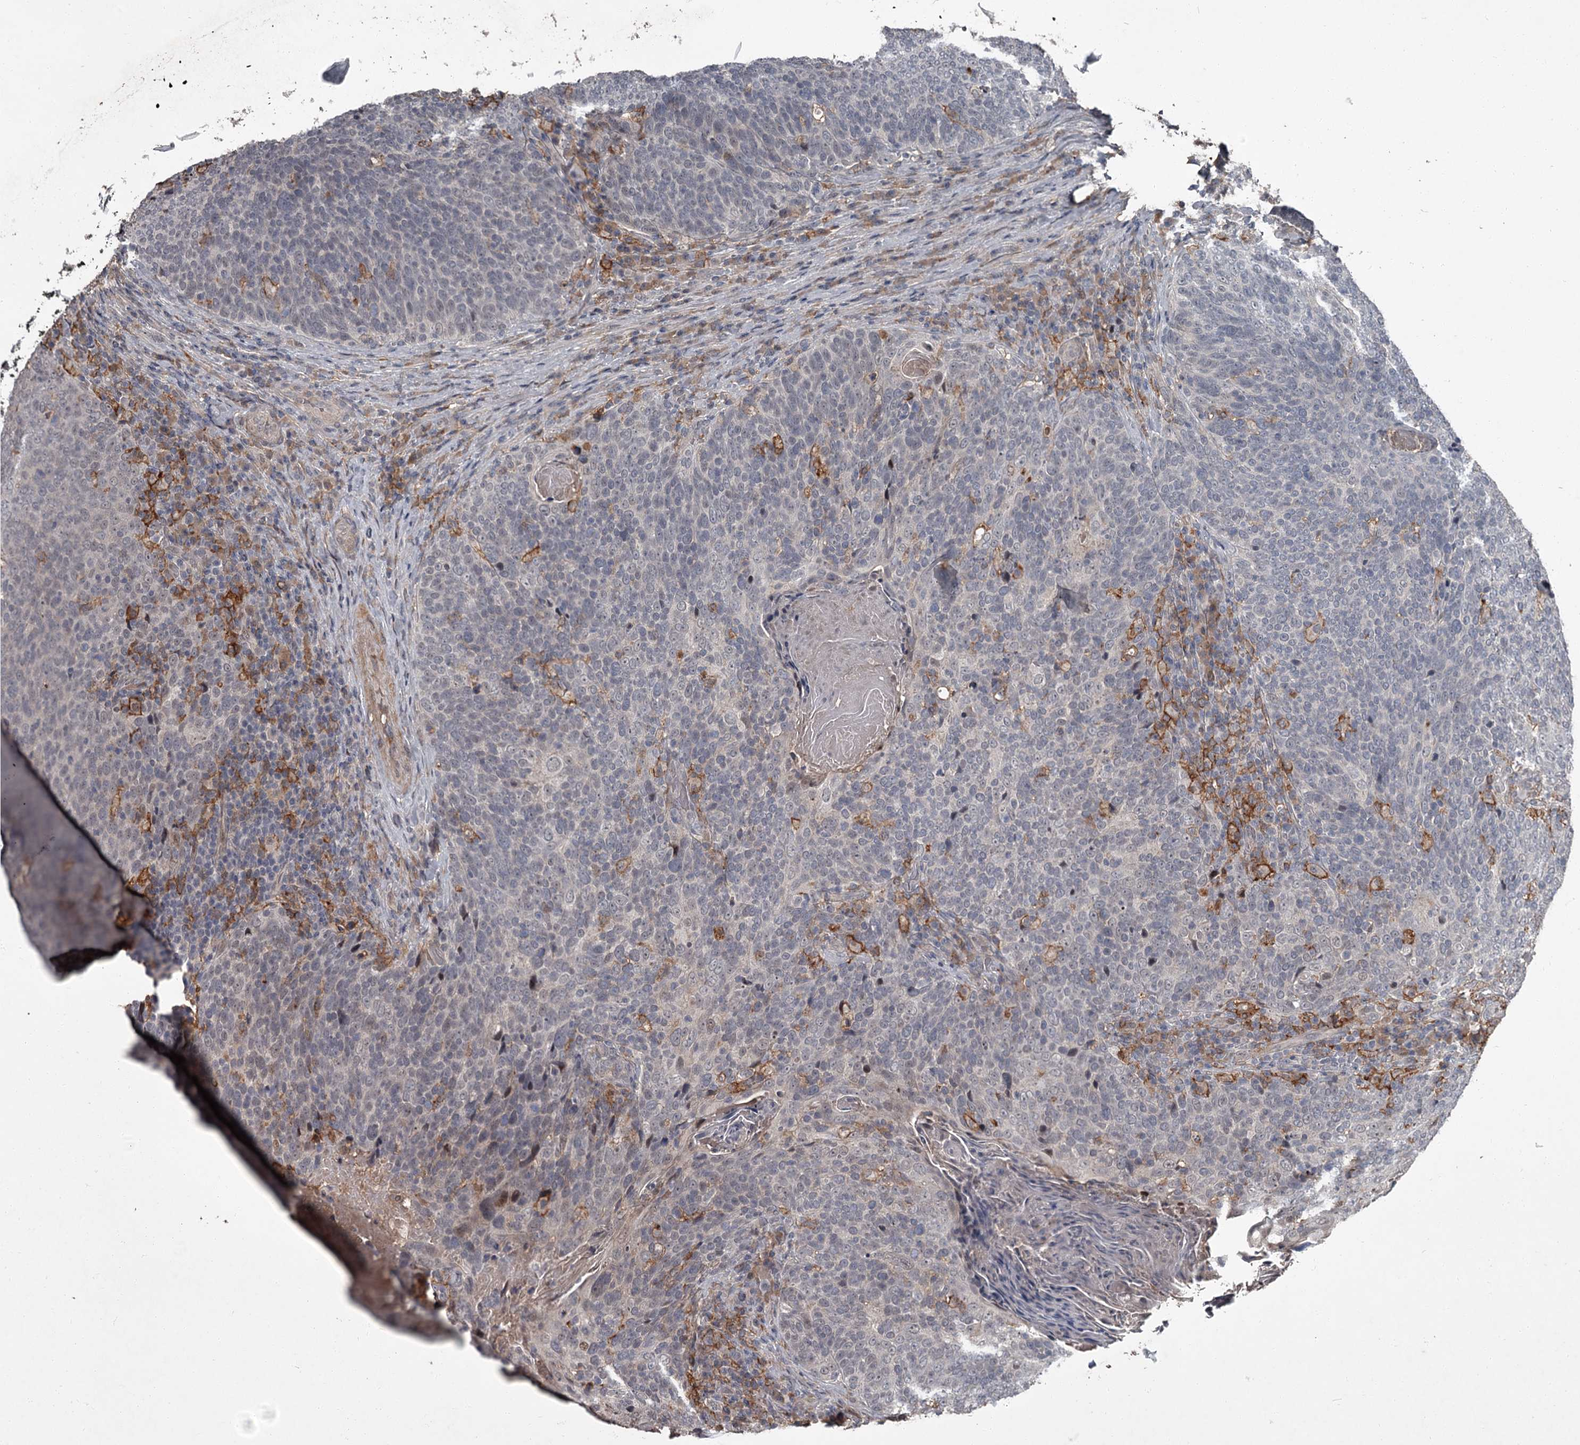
{"staining": {"intensity": "negative", "quantity": "none", "location": "none"}, "tissue": "head and neck cancer", "cell_type": "Tumor cells", "image_type": "cancer", "snomed": [{"axis": "morphology", "description": "Squamous cell carcinoma, NOS"}, {"axis": "morphology", "description": "Squamous cell carcinoma, metastatic, NOS"}, {"axis": "topography", "description": "Lymph node"}, {"axis": "topography", "description": "Head-Neck"}], "caption": "High power microscopy histopathology image of an immunohistochemistry (IHC) image of metastatic squamous cell carcinoma (head and neck), revealing no significant positivity in tumor cells.", "gene": "FLVCR2", "patient": {"sex": "male", "age": 62}}